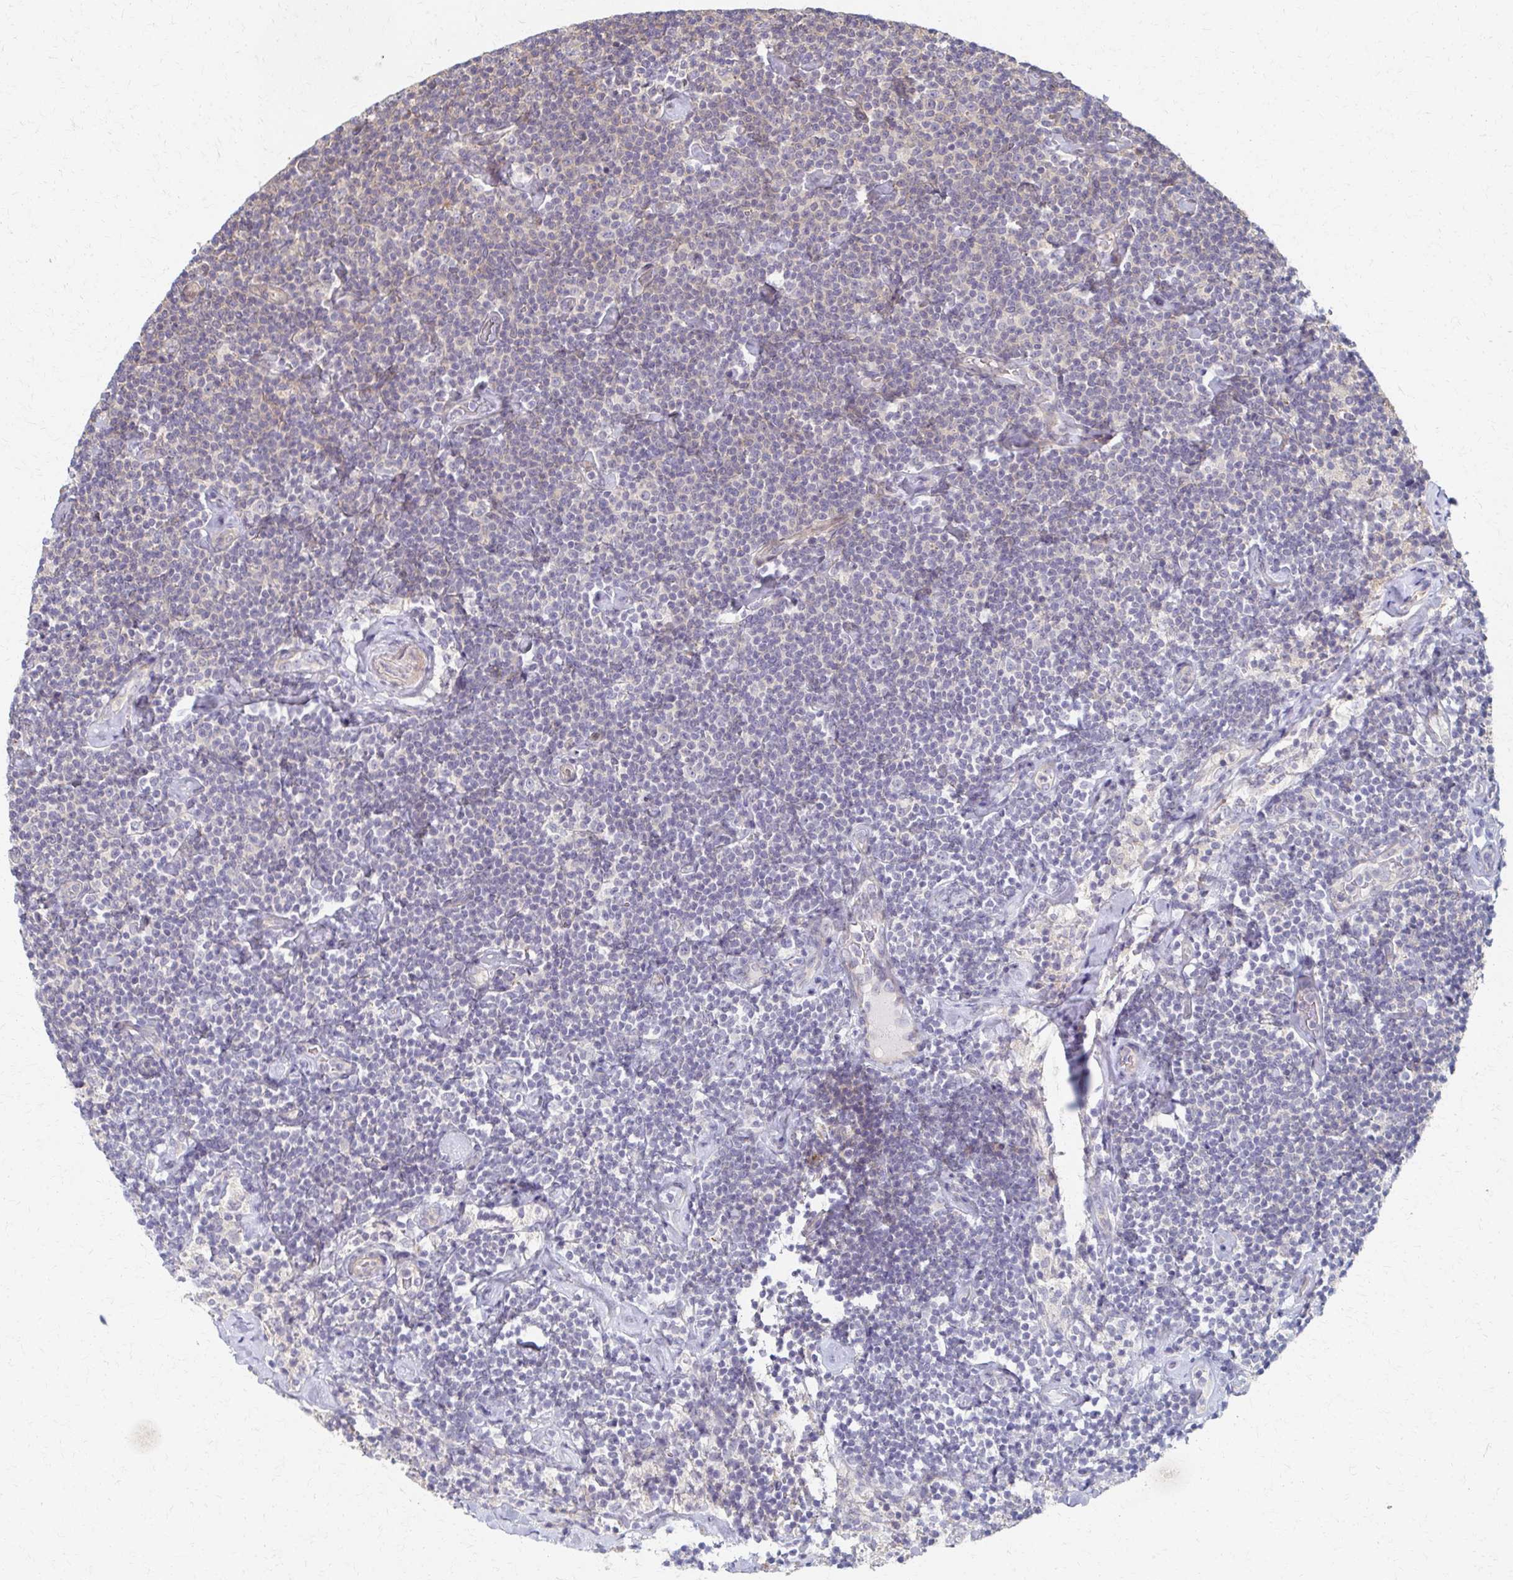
{"staining": {"intensity": "negative", "quantity": "none", "location": "none"}, "tissue": "lymphoma", "cell_type": "Tumor cells", "image_type": "cancer", "snomed": [{"axis": "morphology", "description": "Malignant lymphoma, non-Hodgkin's type, Low grade"}, {"axis": "topography", "description": "Lymph node"}], "caption": "Immunohistochemistry photomicrograph of neoplastic tissue: lymphoma stained with DAB reveals no significant protein positivity in tumor cells.", "gene": "EOLA2", "patient": {"sex": "male", "age": 81}}